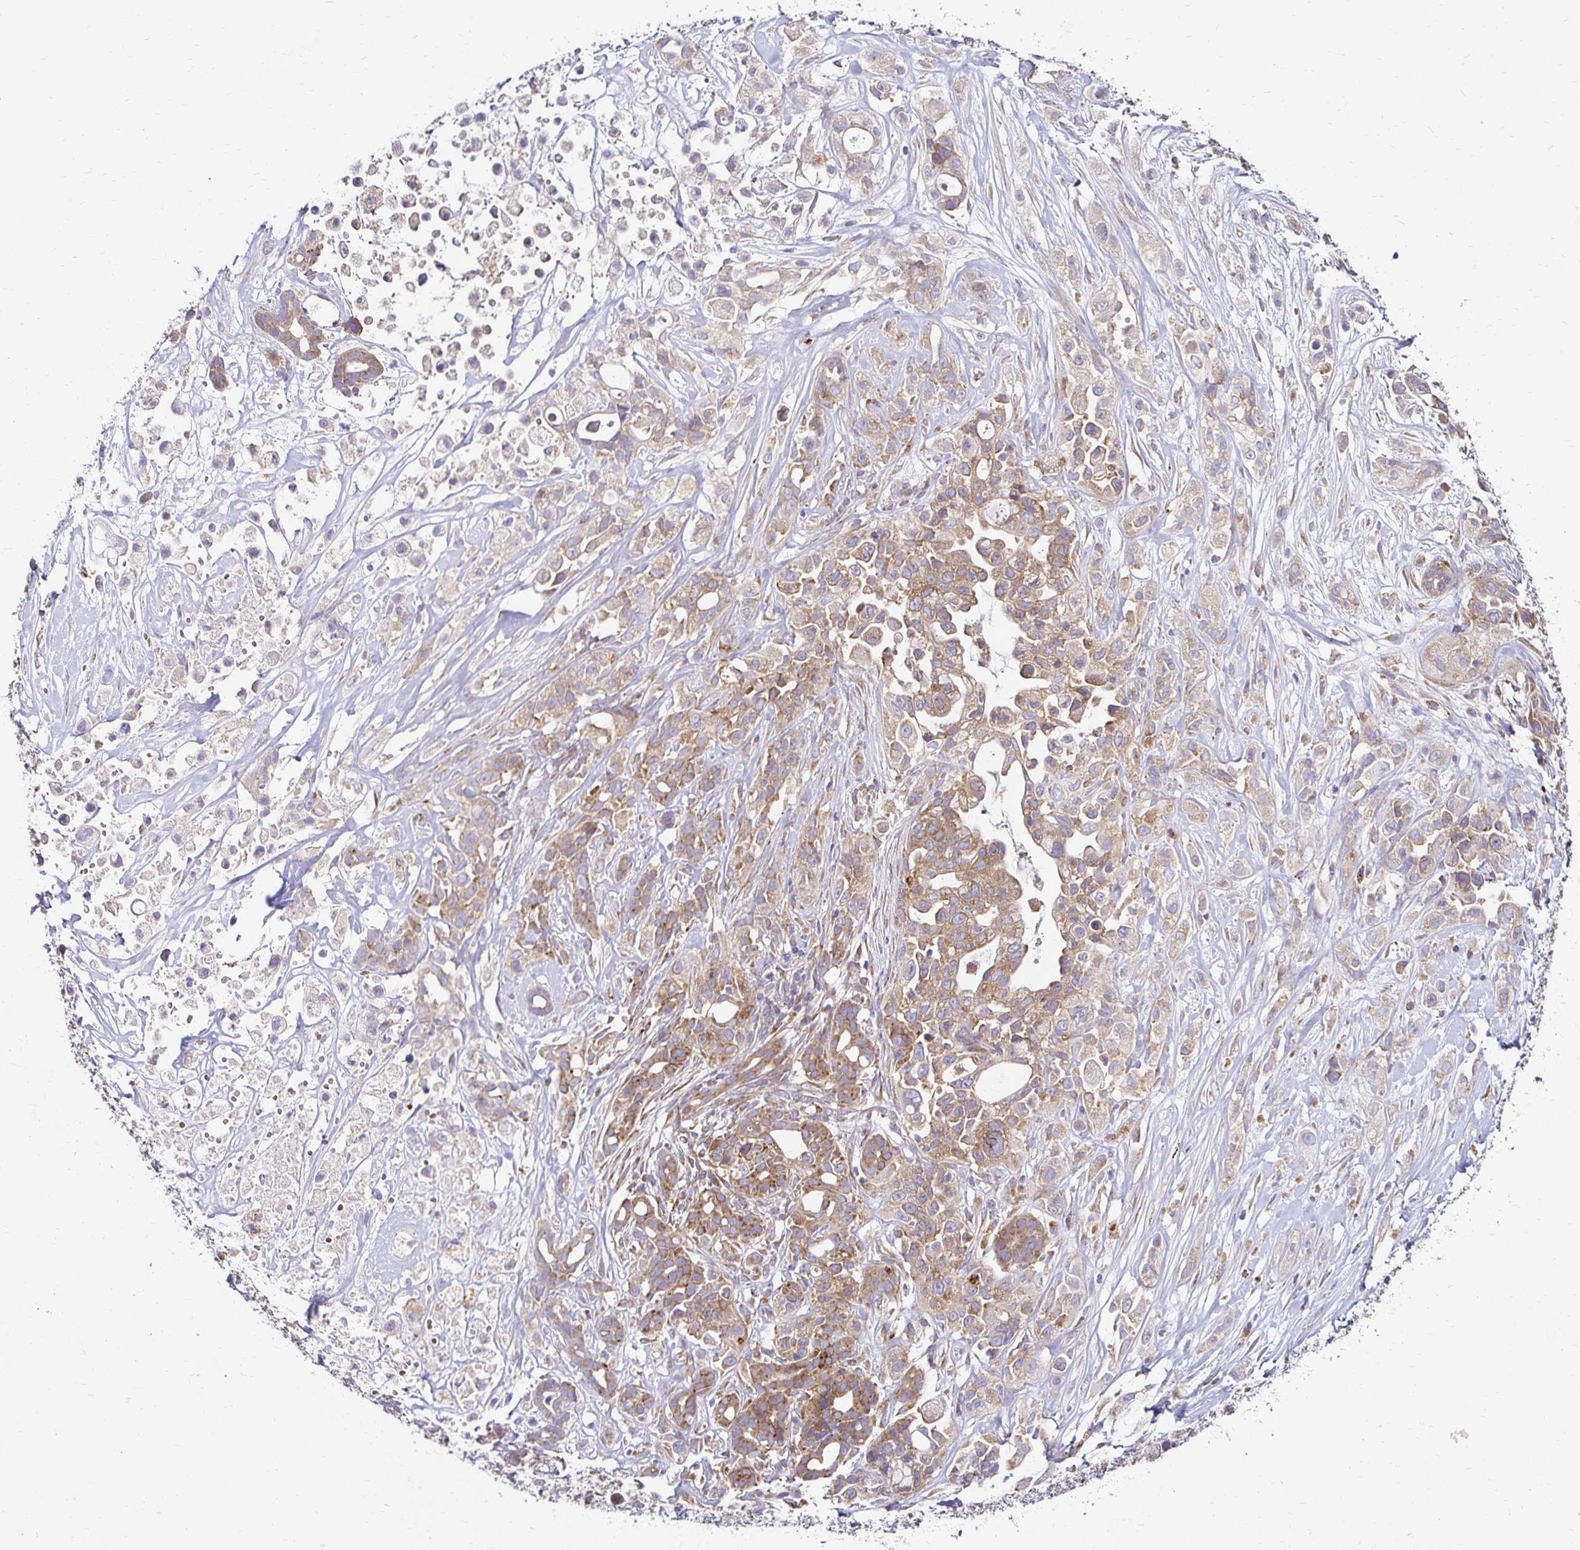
{"staining": {"intensity": "moderate", "quantity": ">75%", "location": "cytoplasmic/membranous"}, "tissue": "pancreatic cancer", "cell_type": "Tumor cells", "image_type": "cancer", "snomed": [{"axis": "morphology", "description": "Adenocarcinoma, NOS"}, {"axis": "topography", "description": "Pancreas"}], "caption": "Brown immunohistochemical staining in adenocarcinoma (pancreatic) reveals moderate cytoplasmic/membranous positivity in about >75% of tumor cells. The protein of interest is shown in brown color, while the nuclei are stained blue.", "gene": "IDUA", "patient": {"sex": "male", "age": 44}}